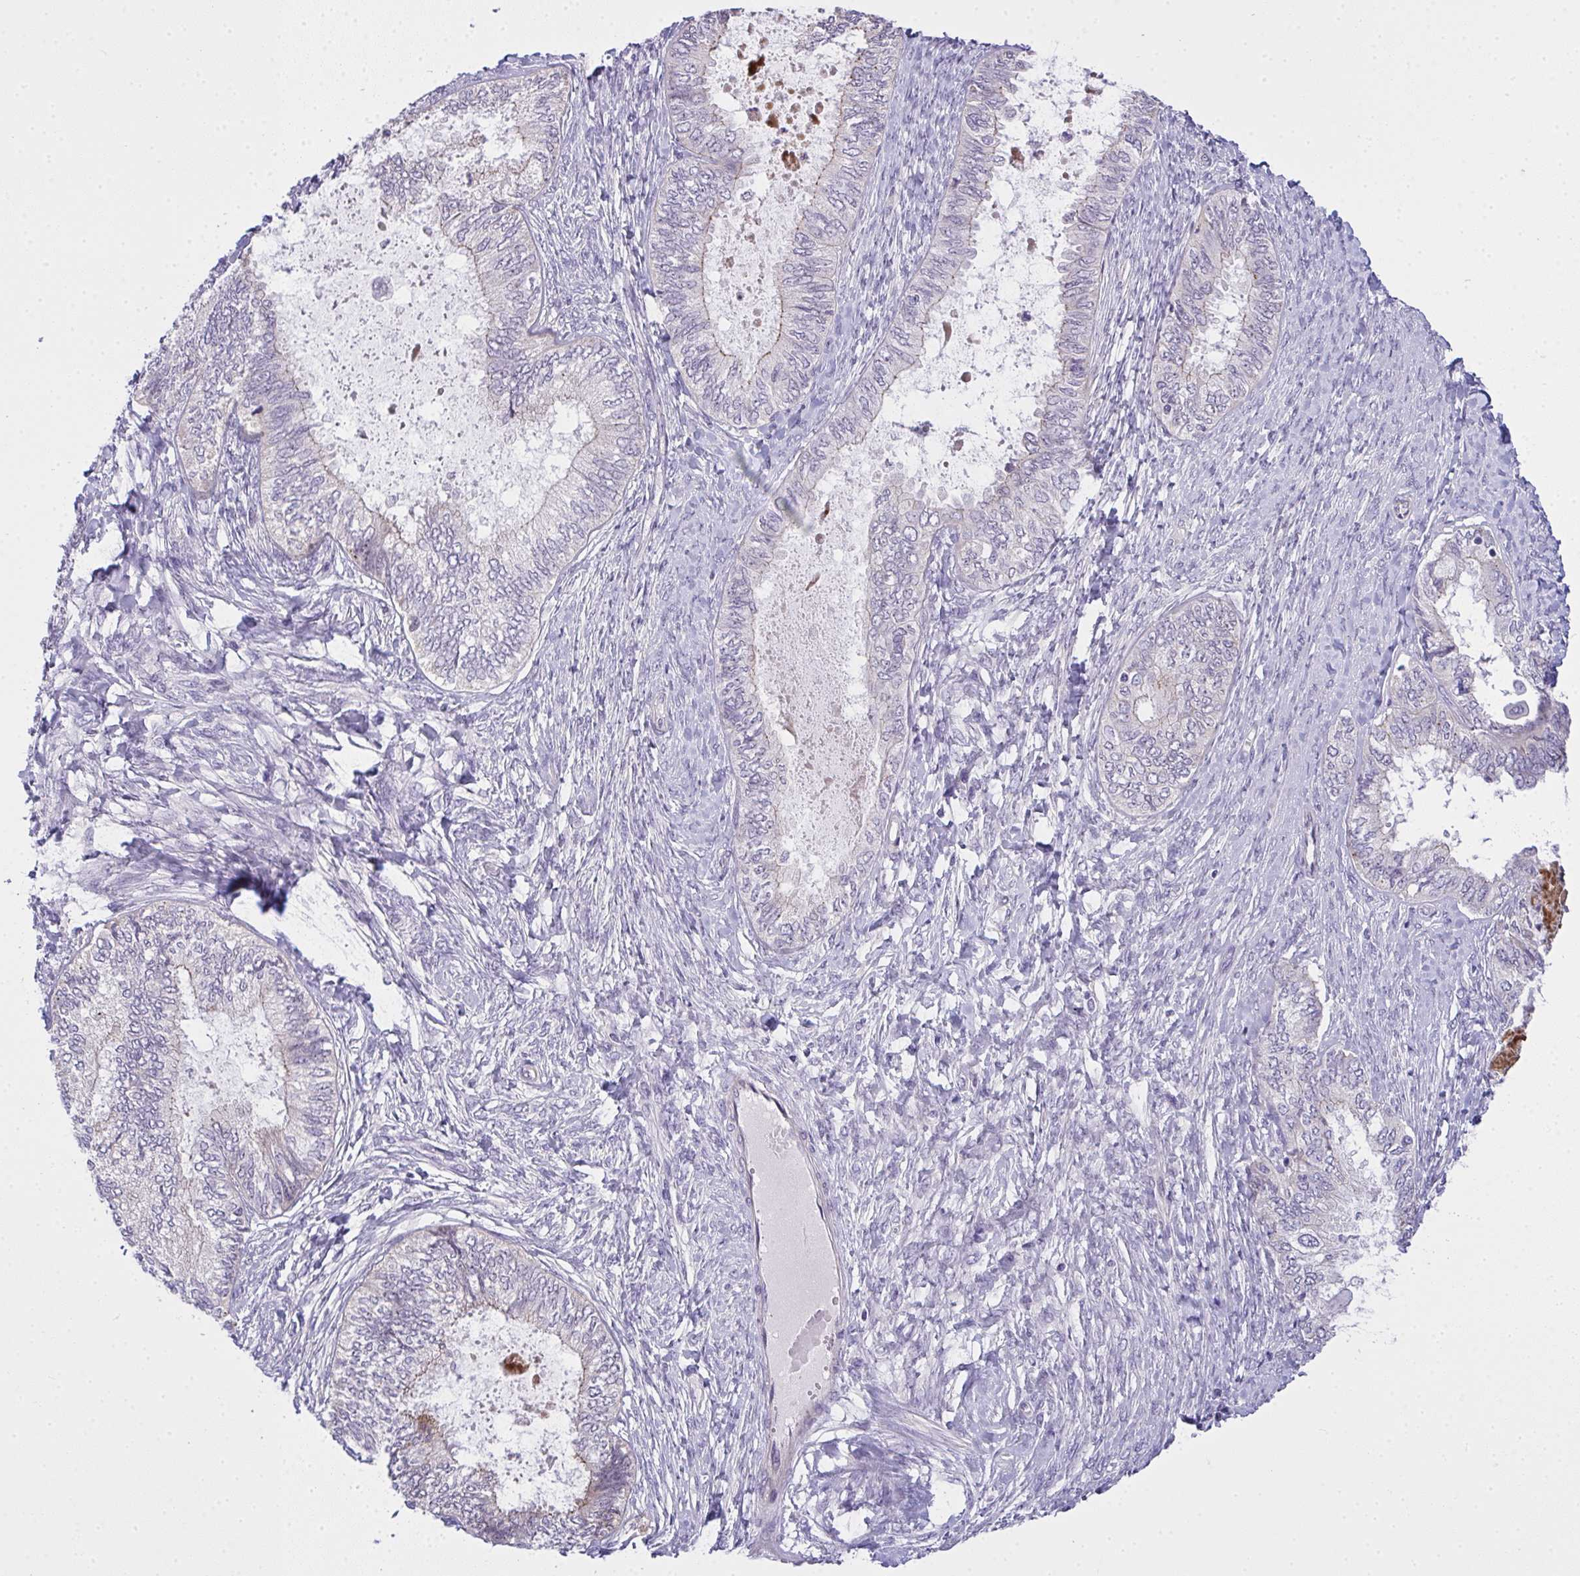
{"staining": {"intensity": "negative", "quantity": "none", "location": "none"}, "tissue": "ovarian cancer", "cell_type": "Tumor cells", "image_type": "cancer", "snomed": [{"axis": "morphology", "description": "Carcinoma, endometroid"}, {"axis": "topography", "description": "Ovary"}], "caption": "There is no significant staining in tumor cells of ovarian cancer. (DAB (3,3'-diaminobenzidine) IHC with hematoxylin counter stain).", "gene": "NT5C1A", "patient": {"sex": "female", "age": 70}}